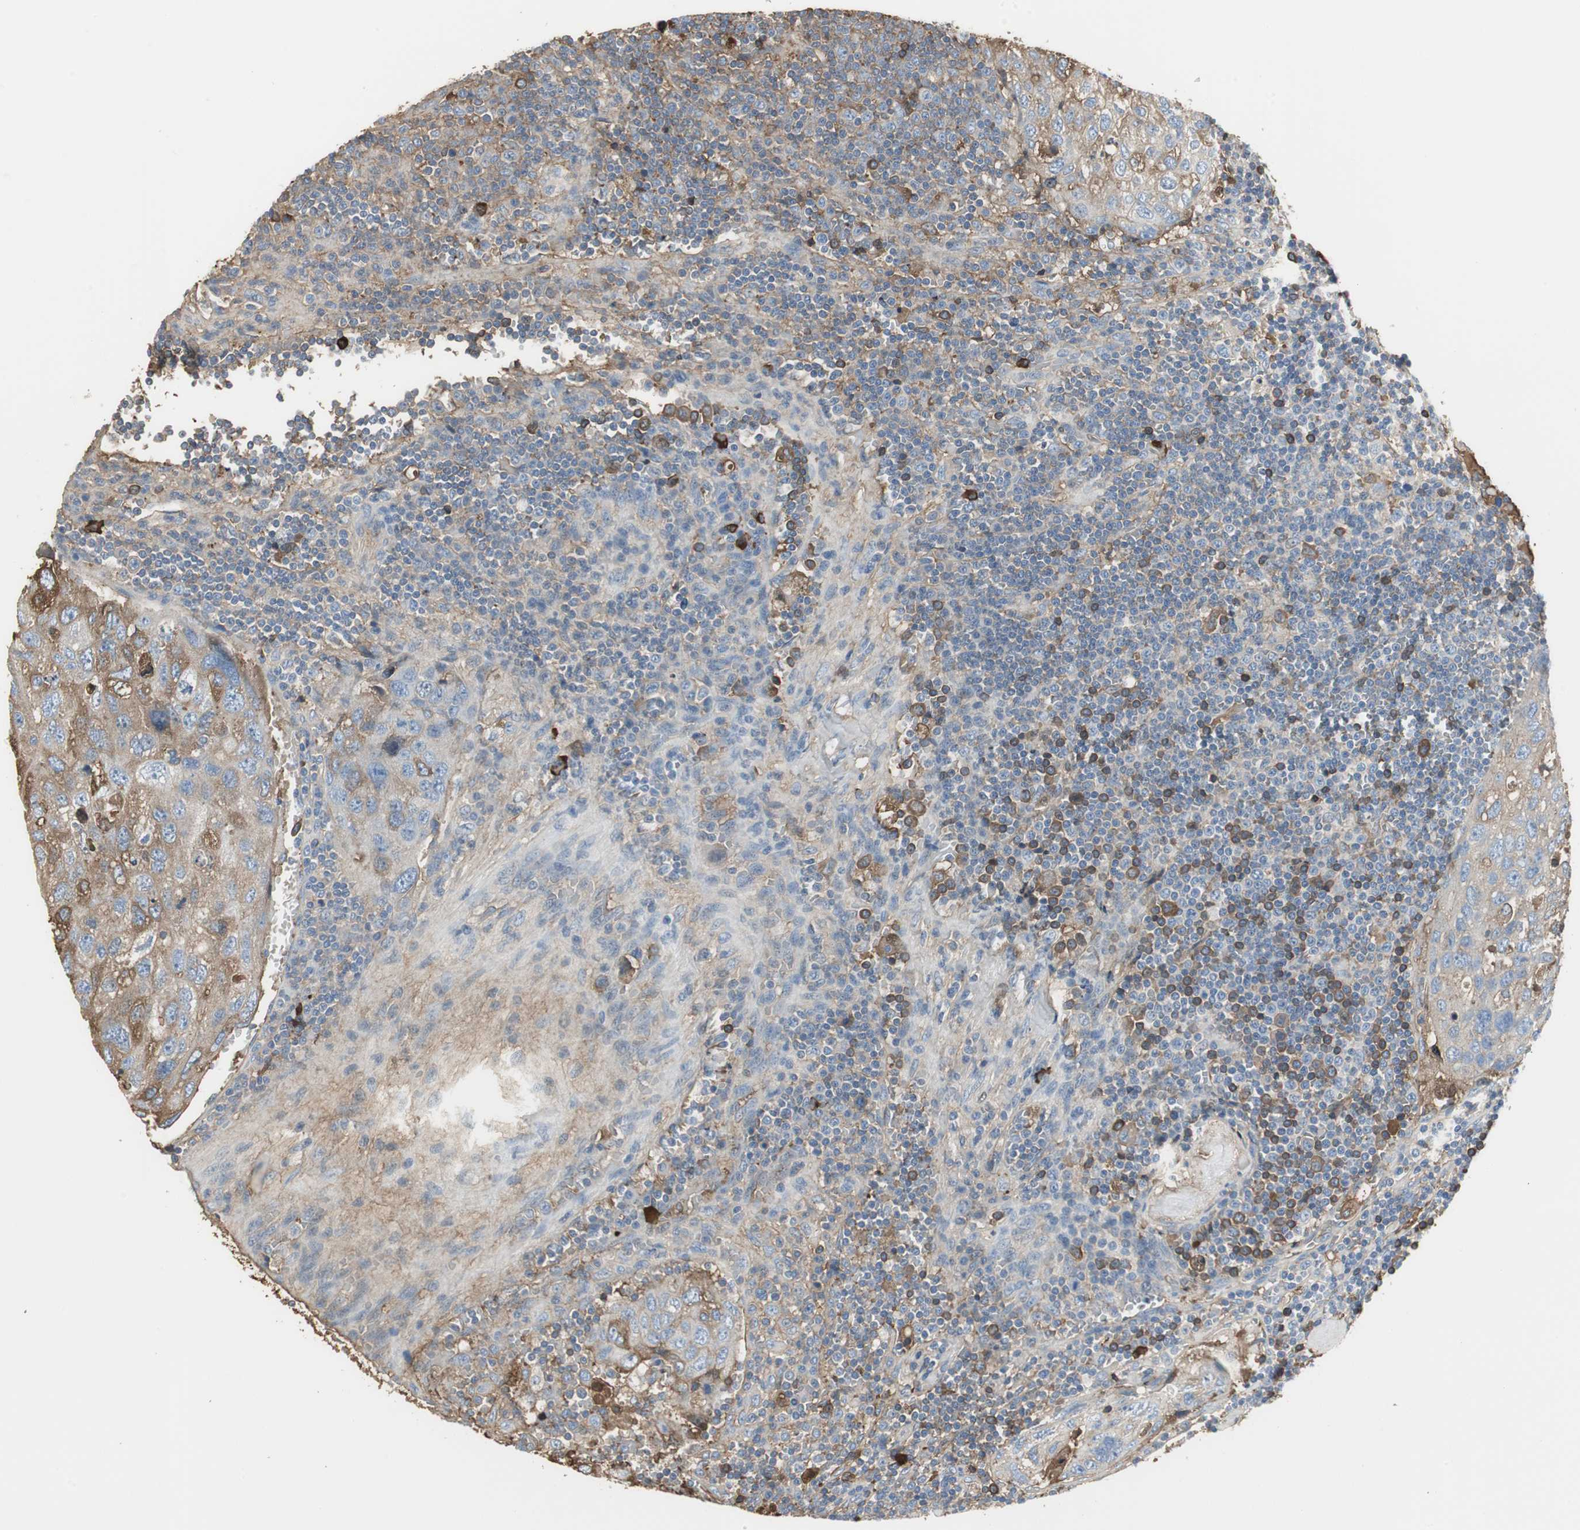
{"staining": {"intensity": "moderate", "quantity": "25%-75%", "location": "cytoplasmic/membranous"}, "tissue": "urothelial cancer", "cell_type": "Tumor cells", "image_type": "cancer", "snomed": [{"axis": "morphology", "description": "Urothelial carcinoma, High grade"}, {"axis": "topography", "description": "Lymph node"}, {"axis": "topography", "description": "Urinary bladder"}], "caption": "Human urothelial carcinoma (high-grade) stained with a brown dye reveals moderate cytoplasmic/membranous positive positivity in about 25%-75% of tumor cells.", "gene": "IGHA1", "patient": {"sex": "male", "age": 51}}